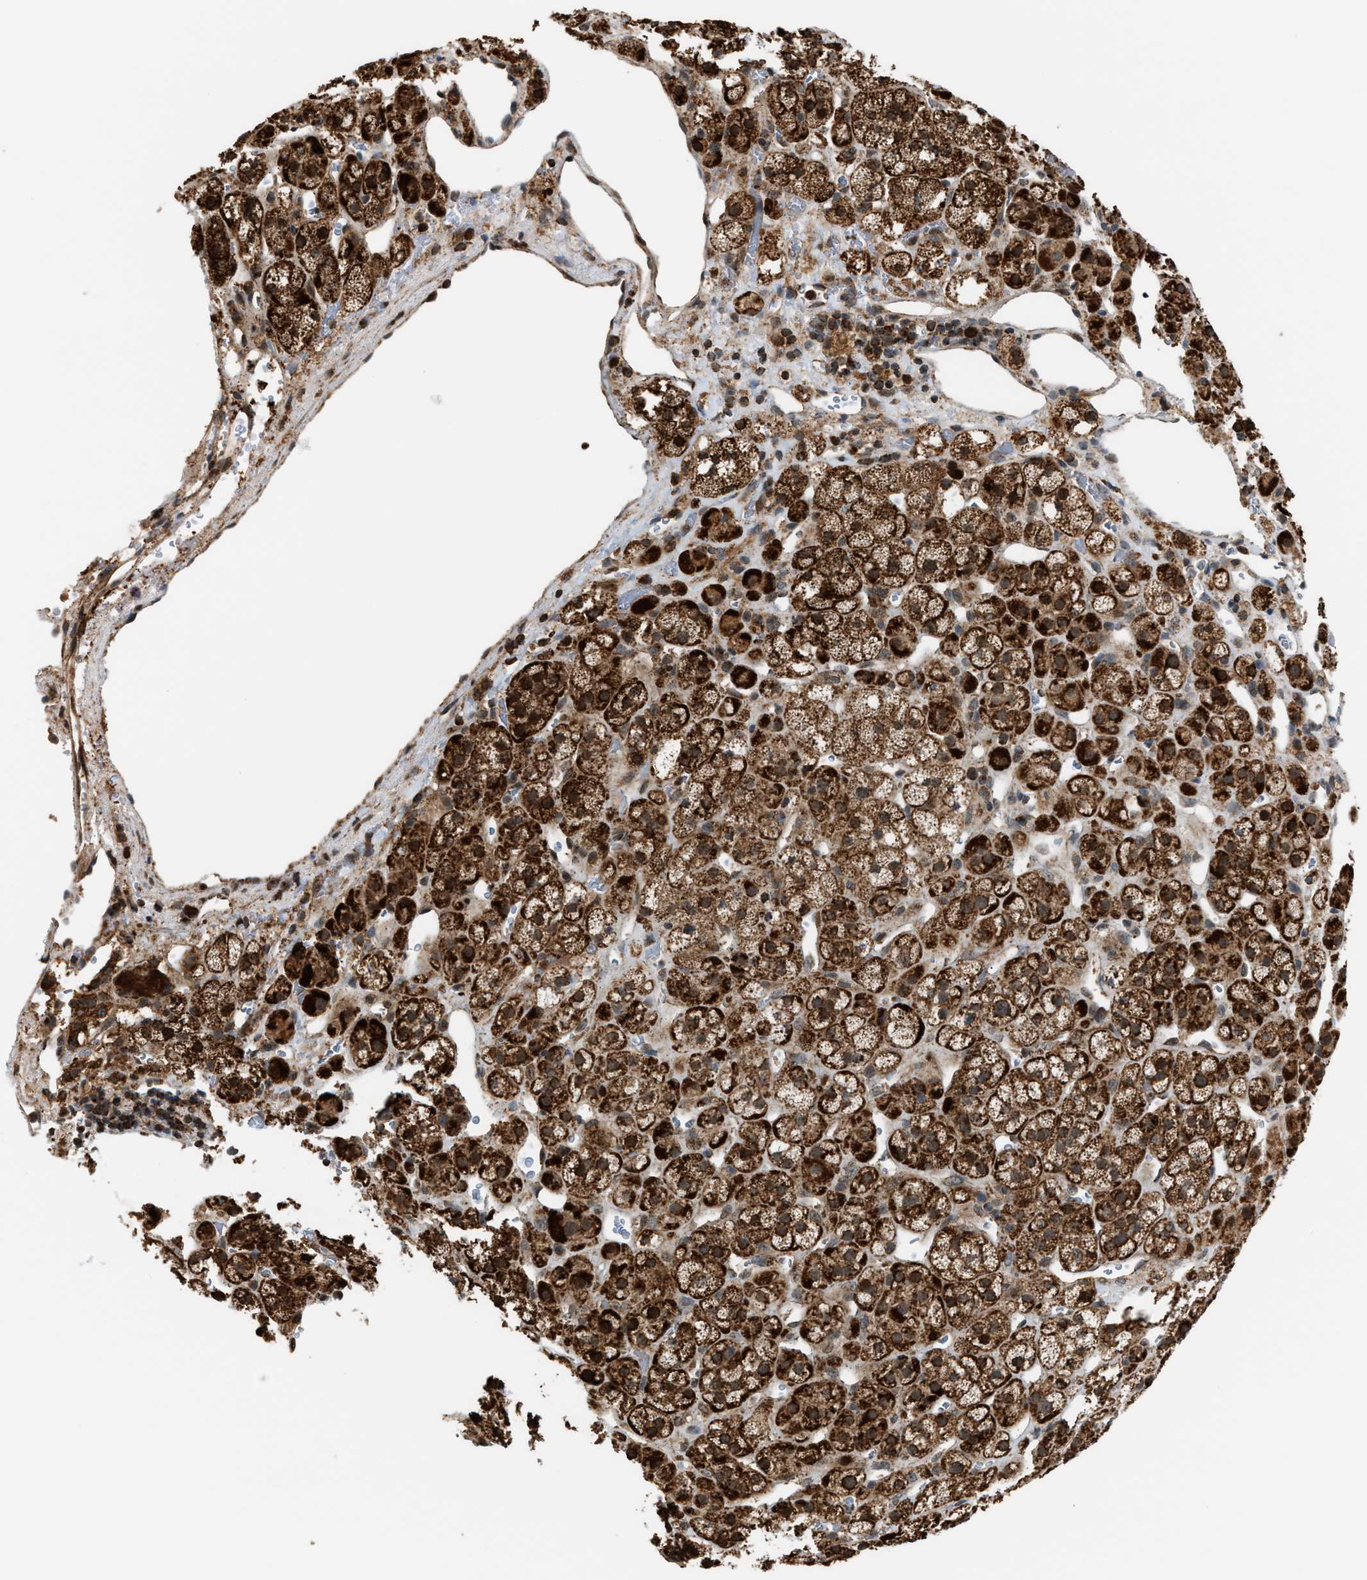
{"staining": {"intensity": "strong", "quantity": ">75%", "location": "cytoplasmic/membranous"}, "tissue": "adrenal gland", "cell_type": "Glandular cells", "image_type": "normal", "snomed": [{"axis": "morphology", "description": "Normal tissue, NOS"}, {"axis": "topography", "description": "Adrenal gland"}], "caption": "Strong cytoplasmic/membranous protein expression is present in about >75% of glandular cells in adrenal gland. Using DAB (3,3'-diaminobenzidine) (brown) and hematoxylin (blue) stains, captured at high magnification using brightfield microscopy.", "gene": "SGSM2", "patient": {"sex": "male", "age": 56}}